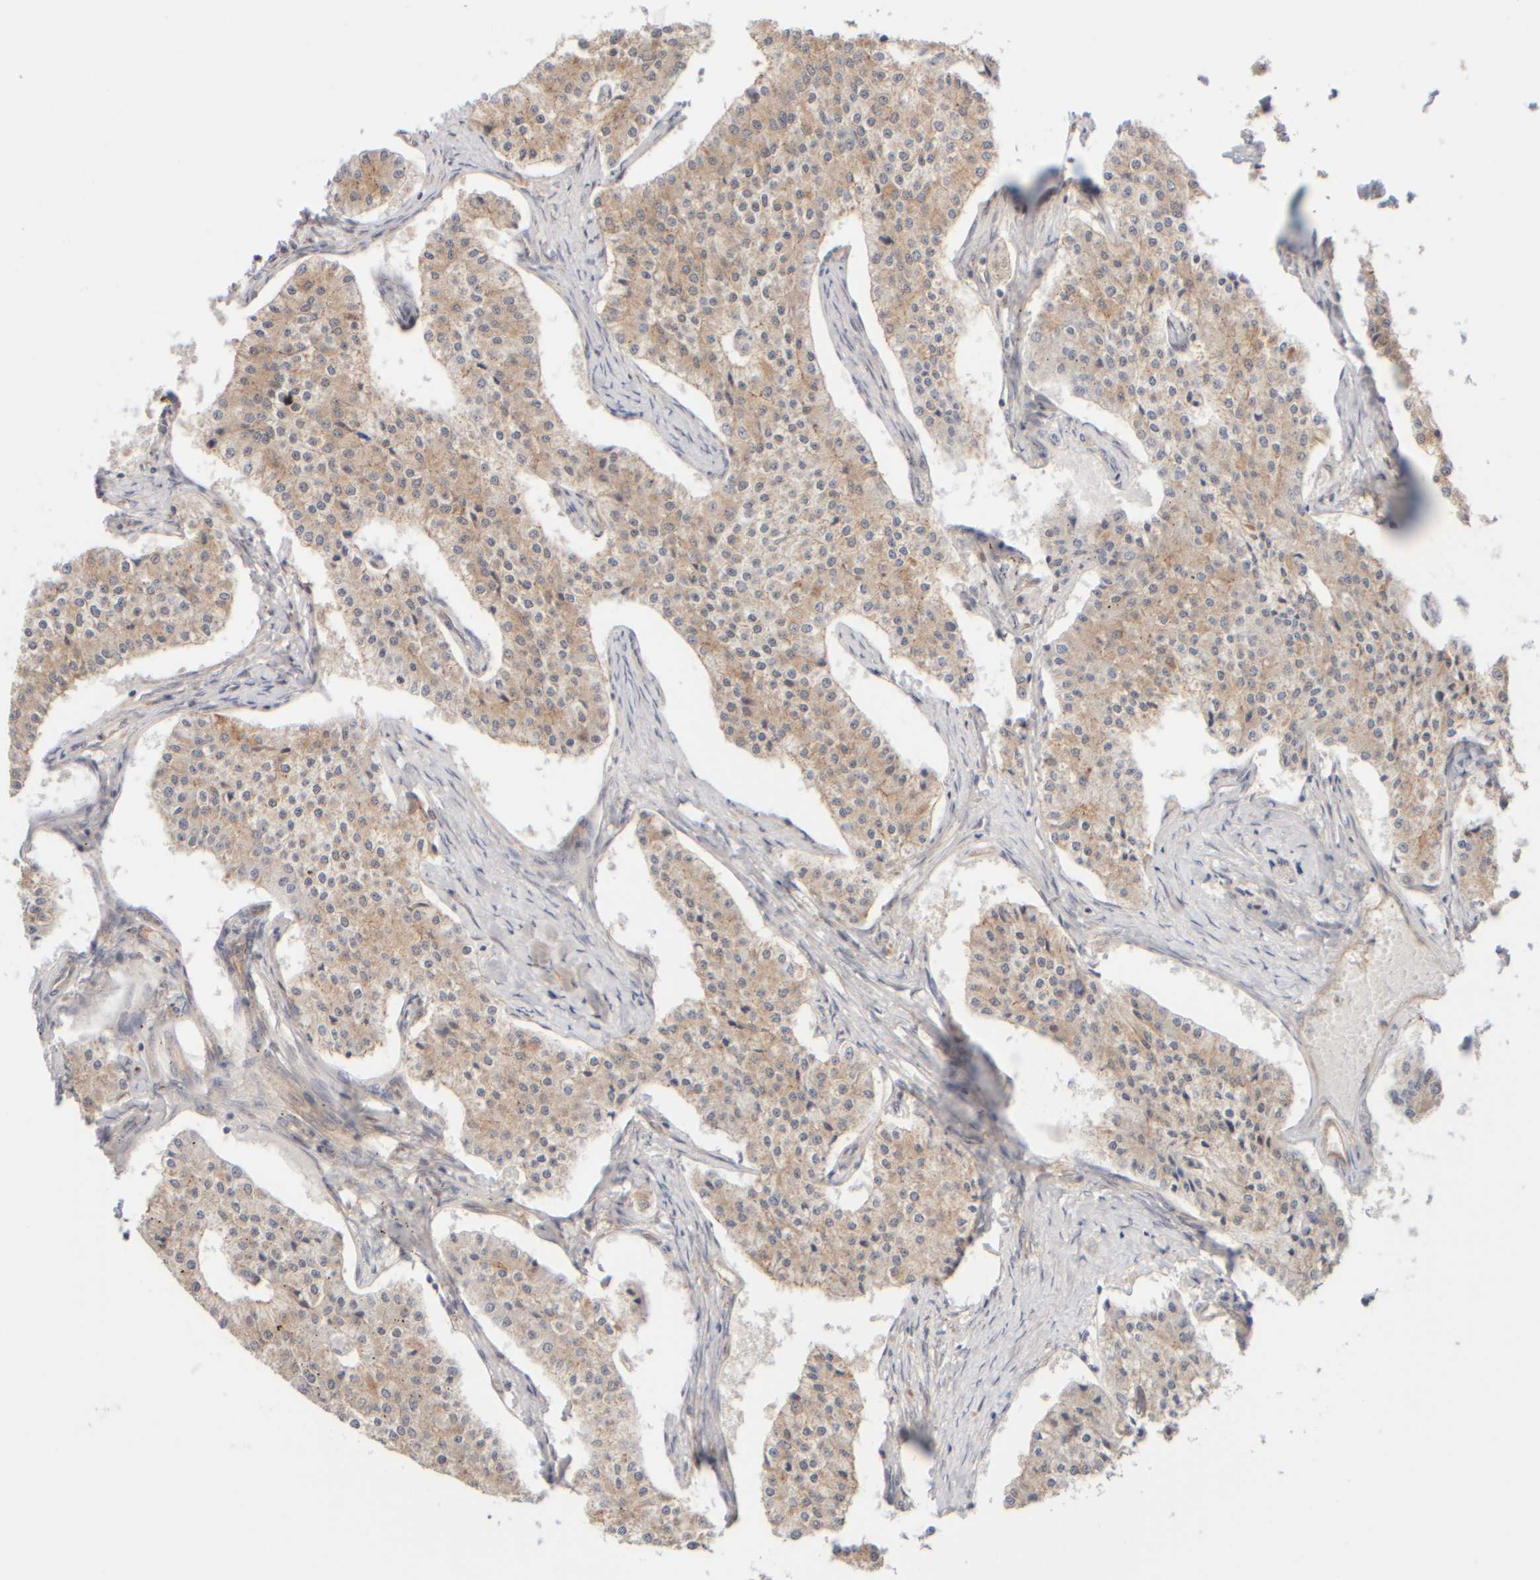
{"staining": {"intensity": "weak", "quantity": ">75%", "location": "cytoplasmic/membranous"}, "tissue": "carcinoid", "cell_type": "Tumor cells", "image_type": "cancer", "snomed": [{"axis": "morphology", "description": "Carcinoid, malignant, NOS"}, {"axis": "topography", "description": "Colon"}], "caption": "Carcinoid tissue shows weak cytoplasmic/membranous expression in approximately >75% of tumor cells, visualized by immunohistochemistry.", "gene": "RABEP1", "patient": {"sex": "female", "age": 52}}